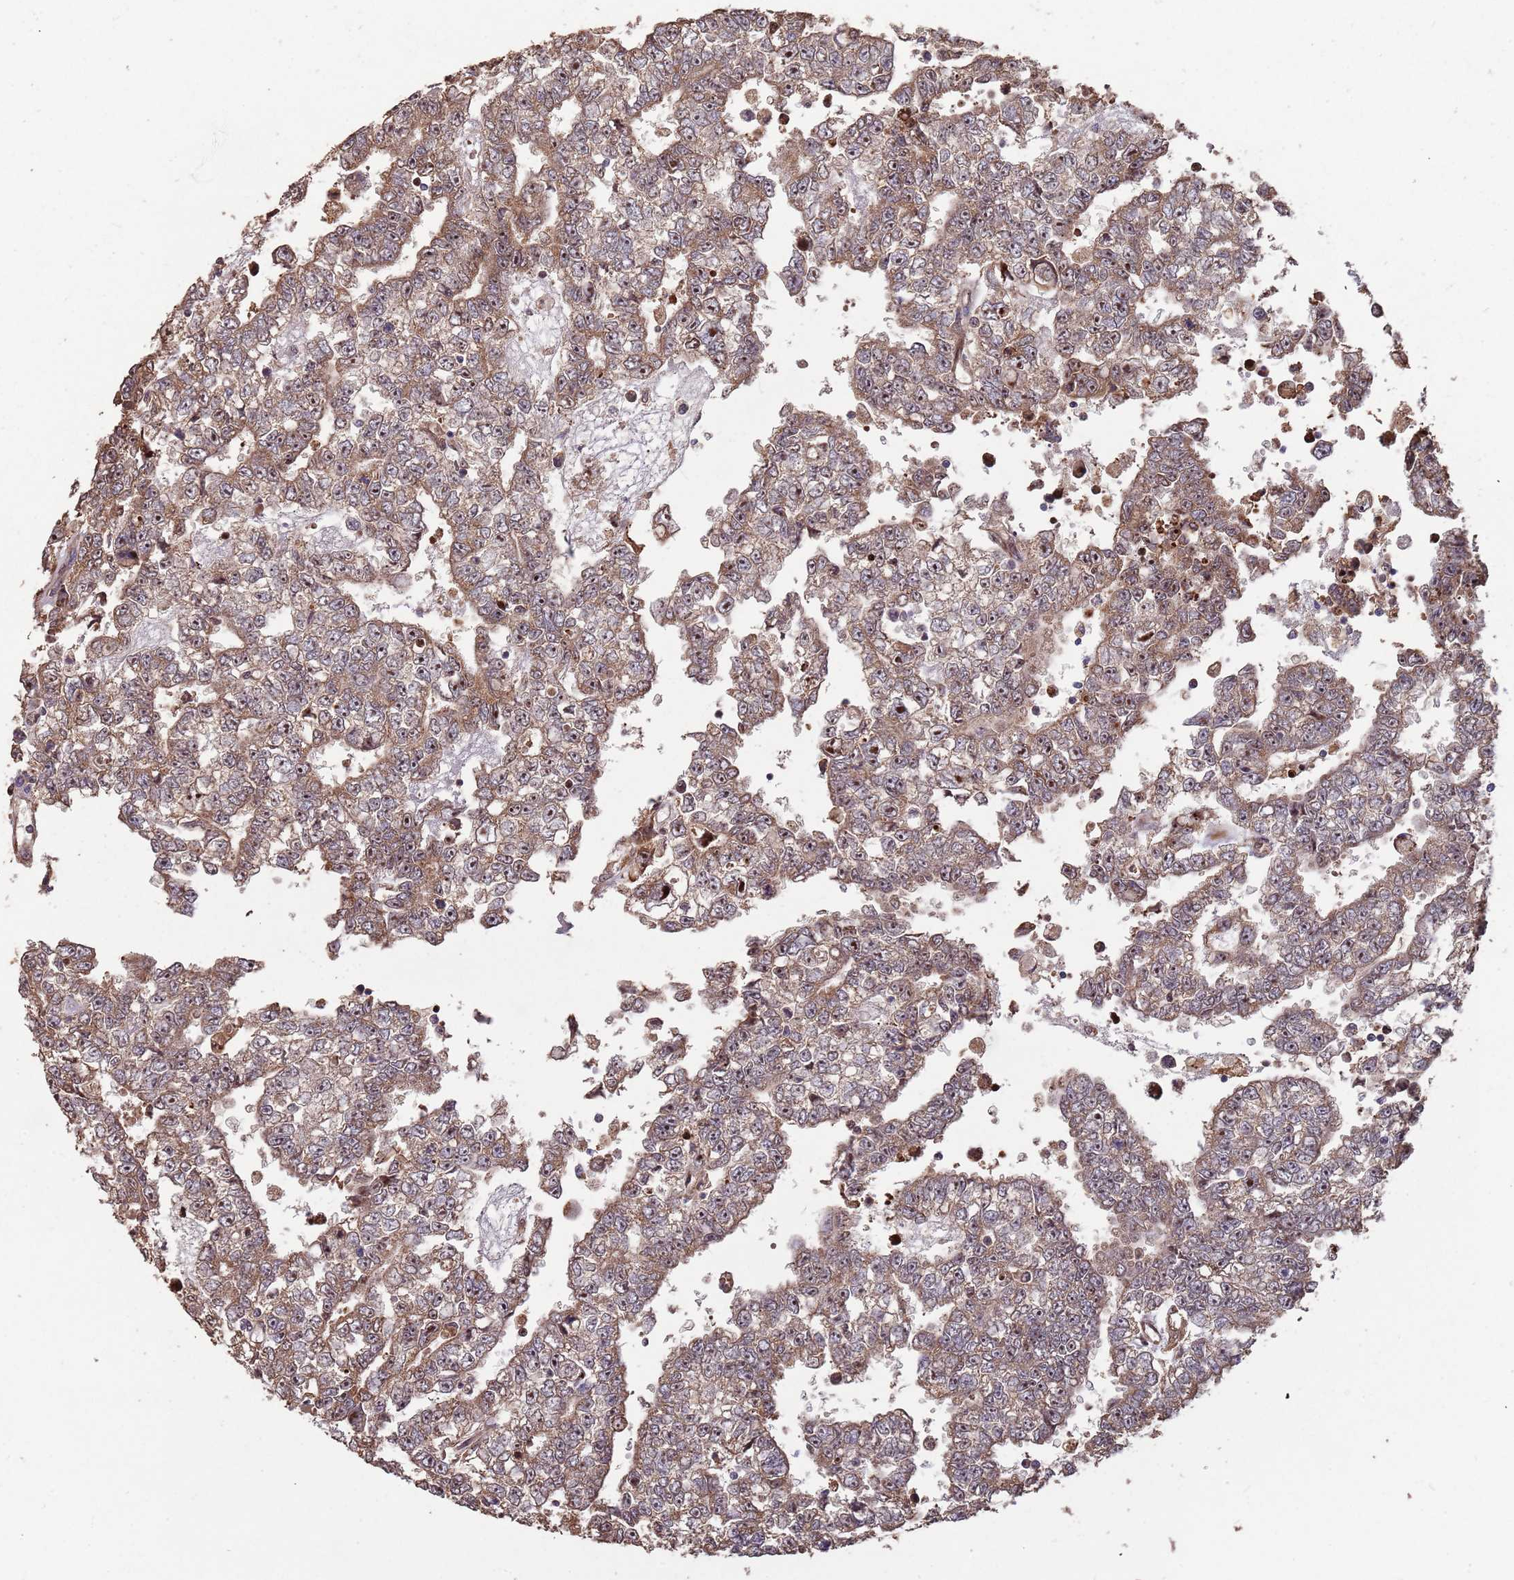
{"staining": {"intensity": "moderate", "quantity": ">75%", "location": "cytoplasmic/membranous,nuclear"}, "tissue": "testis cancer", "cell_type": "Tumor cells", "image_type": "cancer", "snomed": [{"axis": "morphology", "description": "Carcinoma, Embryonal, NOS"}, {"axis": "topography", "description": "Testis"}], "caption": "The immunohistochemical stain highlights moderate cytoplasmic/membranous and nuclear positivity in tumor cells of testis embryonal carcinoma tissue. Using DAB (3,3'-diaminobenzidine) (brown) and hematoxylin (blue) stains, captured at high magnification using brightfield microscopy.", "gene": "ZNF428", "patient": {"sex": "male", "age": 25}}